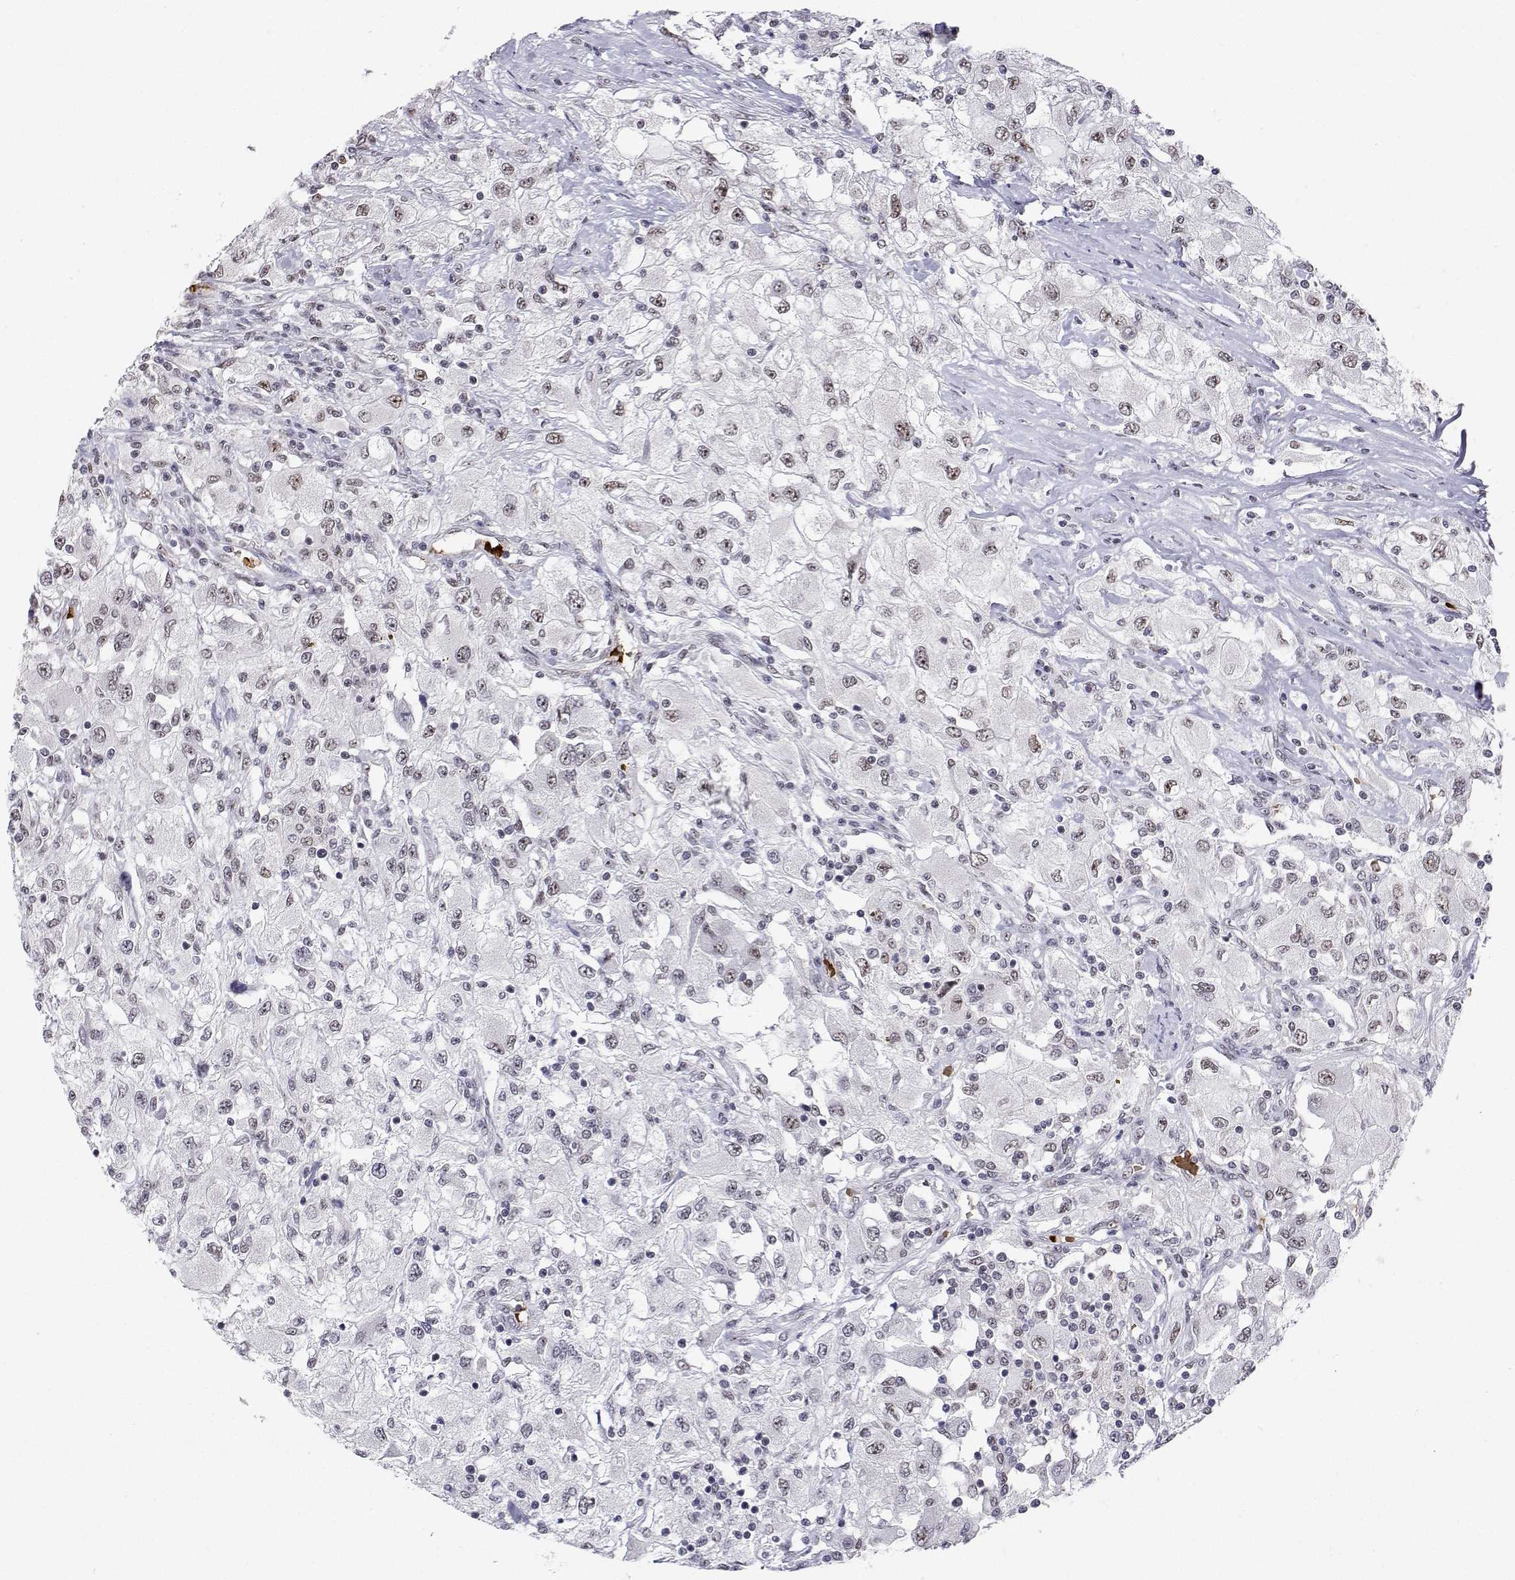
{"staining": {"intensity": "moderate", "quantity": "25%-75%", "location": "nuclear"}, "tissue": "renal cancer", "cell_type": "Tumor cells", "image_type": "cancer", "snomed": [{"axis": "morphology", "description": "Adenocarcinoma, NOS"}, {"axis": "topography", "description": "Kidney"}], "caption": "DAB immunohistochemical staining of human adenocarcinoma (renal) demonstrates moderate nuclear protein staining in approximately 25%-75% of tumor cells. Using DAB (brown) and hematoxylin (blue) stains, captured at high magnification using brightfield microscopy.", "gene": "ADAR", "patient": {"sex": "female", "age": 67}}